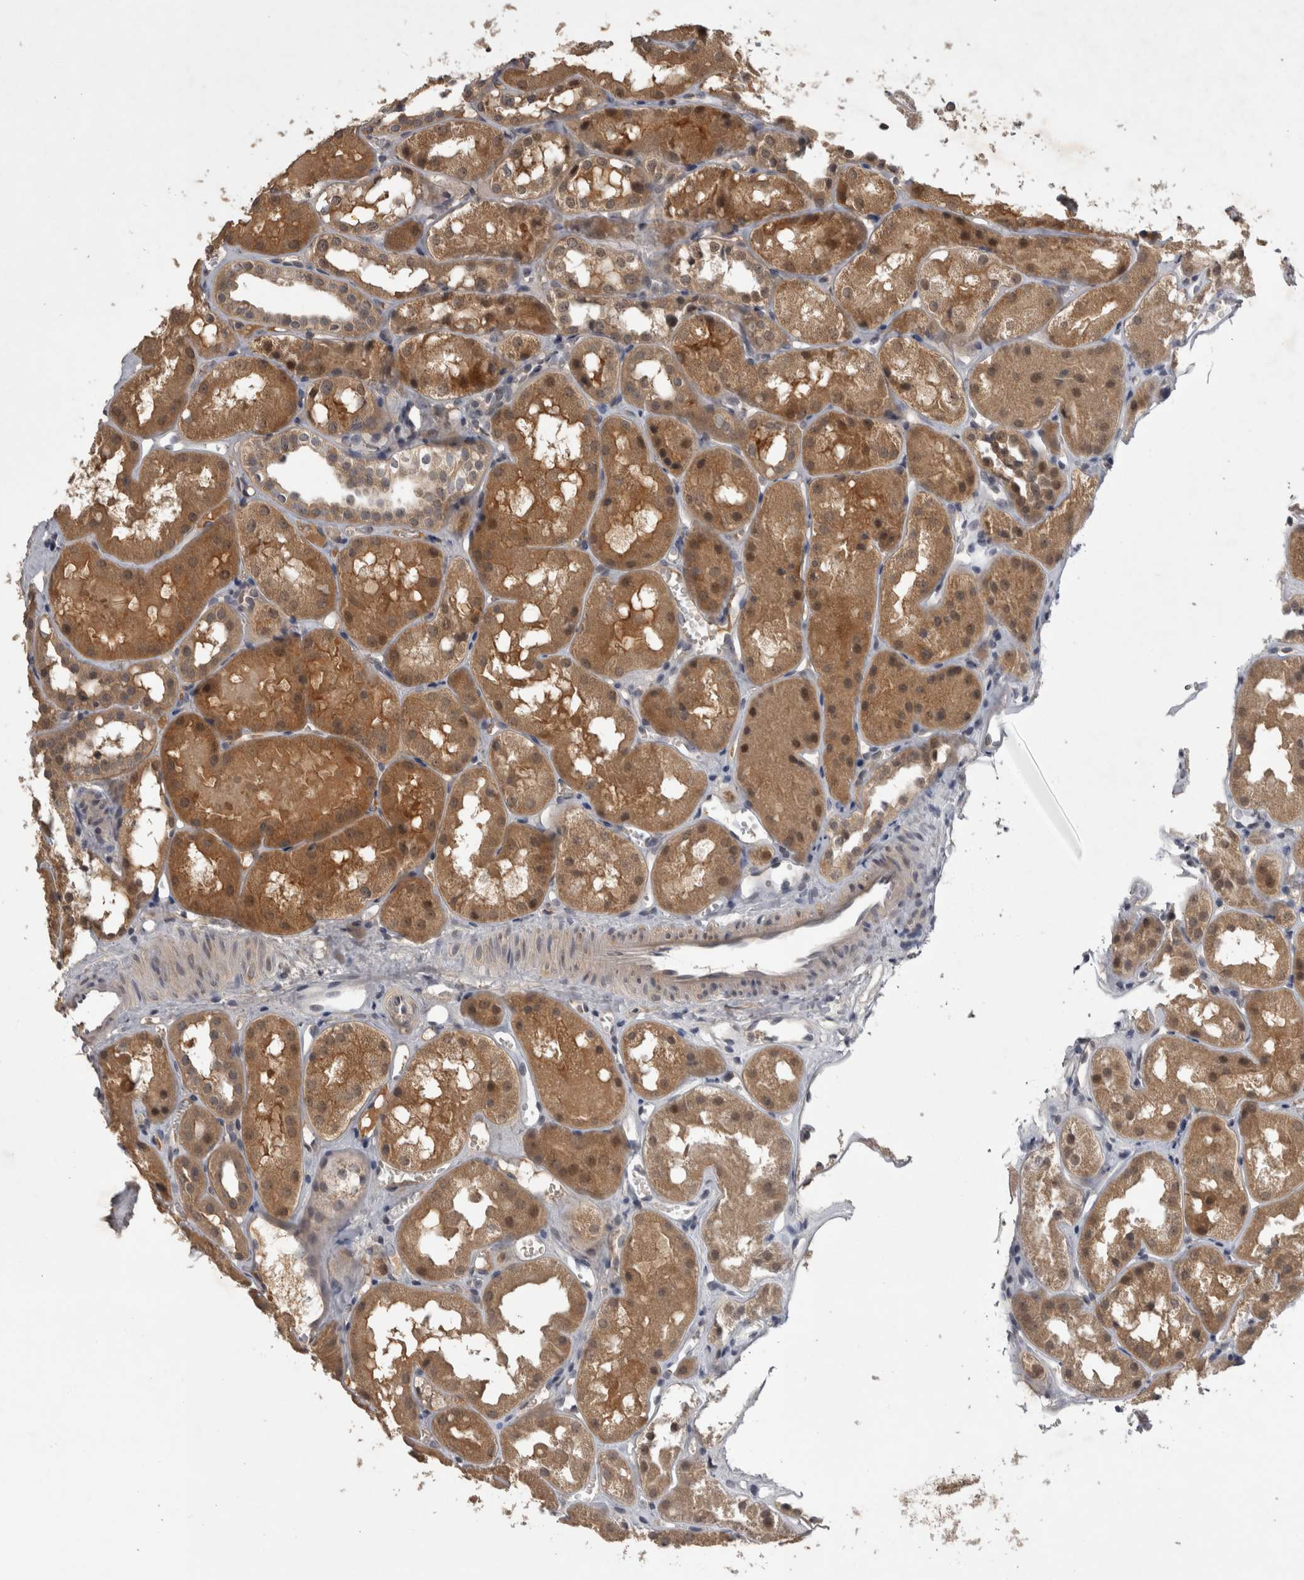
{"staining": {"intensity": "negative", "quantity": "none", "location": "none"}, "tissue": "kidney", "cell_type": "Cells in glomeruli", "image_type": "normal", "snomed": [{"axis": "morphology", "description": "Normal tissue, NOS"}, {"axis": "topography", "description": "Kidney"}], "caption": "Photomicrograph shows no significant protein positivity in cells in glomeruli of unremarkable kidney. (DAB (3,3'-diaminobenzidine) immunohistochemistry visualized using brightfield microscopy, high magnification).", "gene": "ZNF114", "patient": {"sex": "male", "age": 16}}